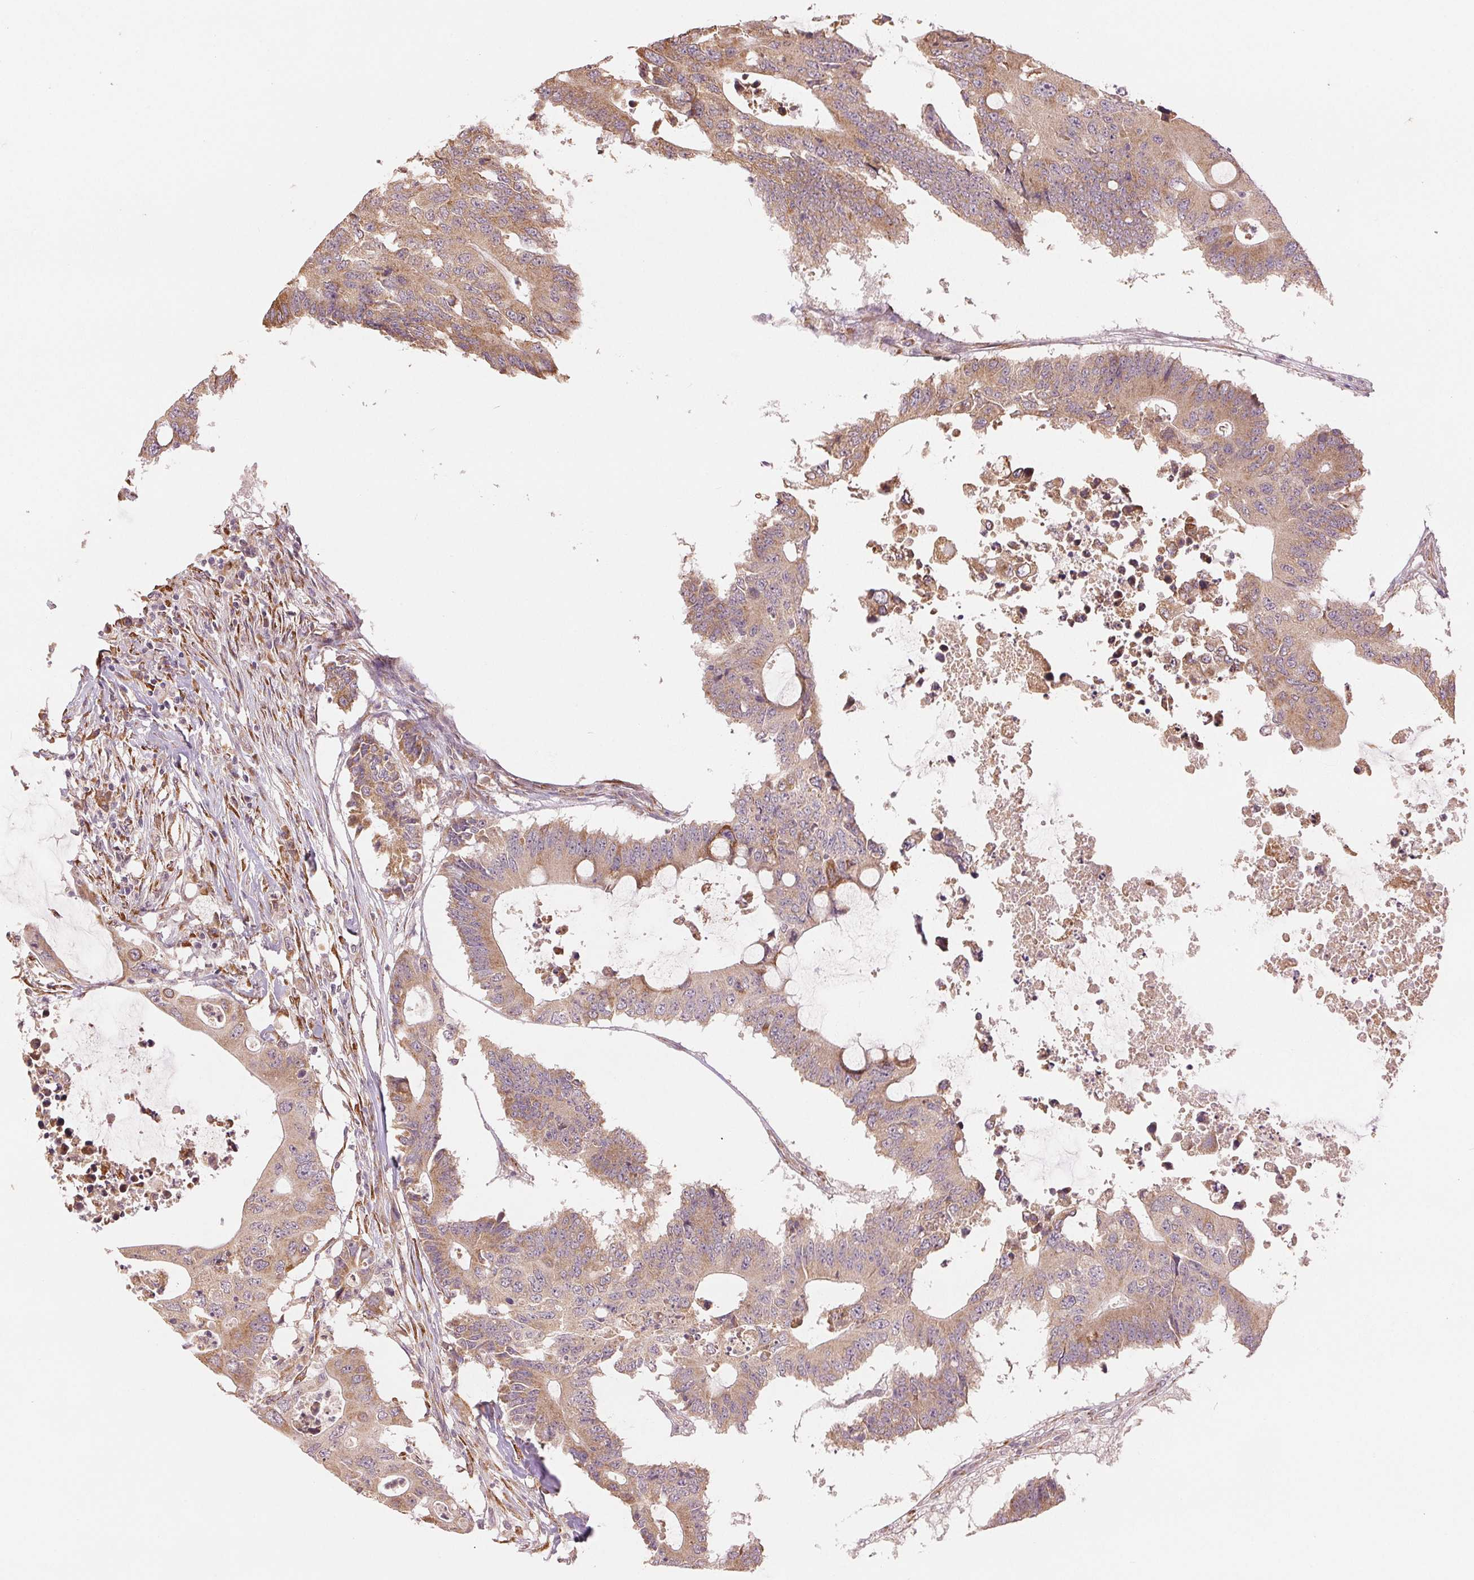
{"staining": {"intensity": "moderate", "quantity": ">75%", "location": "cytoplasmic/membranous"}, "tissue": "colorectal cancer", "cell_type": "Tumor cells", "image_type": "cancer", "snomed": [{"axis": "morphology", "description": "Adenocarcinoma, NOS"}, {"axis": "topography", "description": "Colon"}], "caption": "Colorectal cancer was stained to show a protein in brown. There is medium levels of moderate cytoplasmic/membranous positivity in approximately >75% of tumor cells.", "gene": "SLC20A1", "patient": {"sex": "male", "age": 71}}